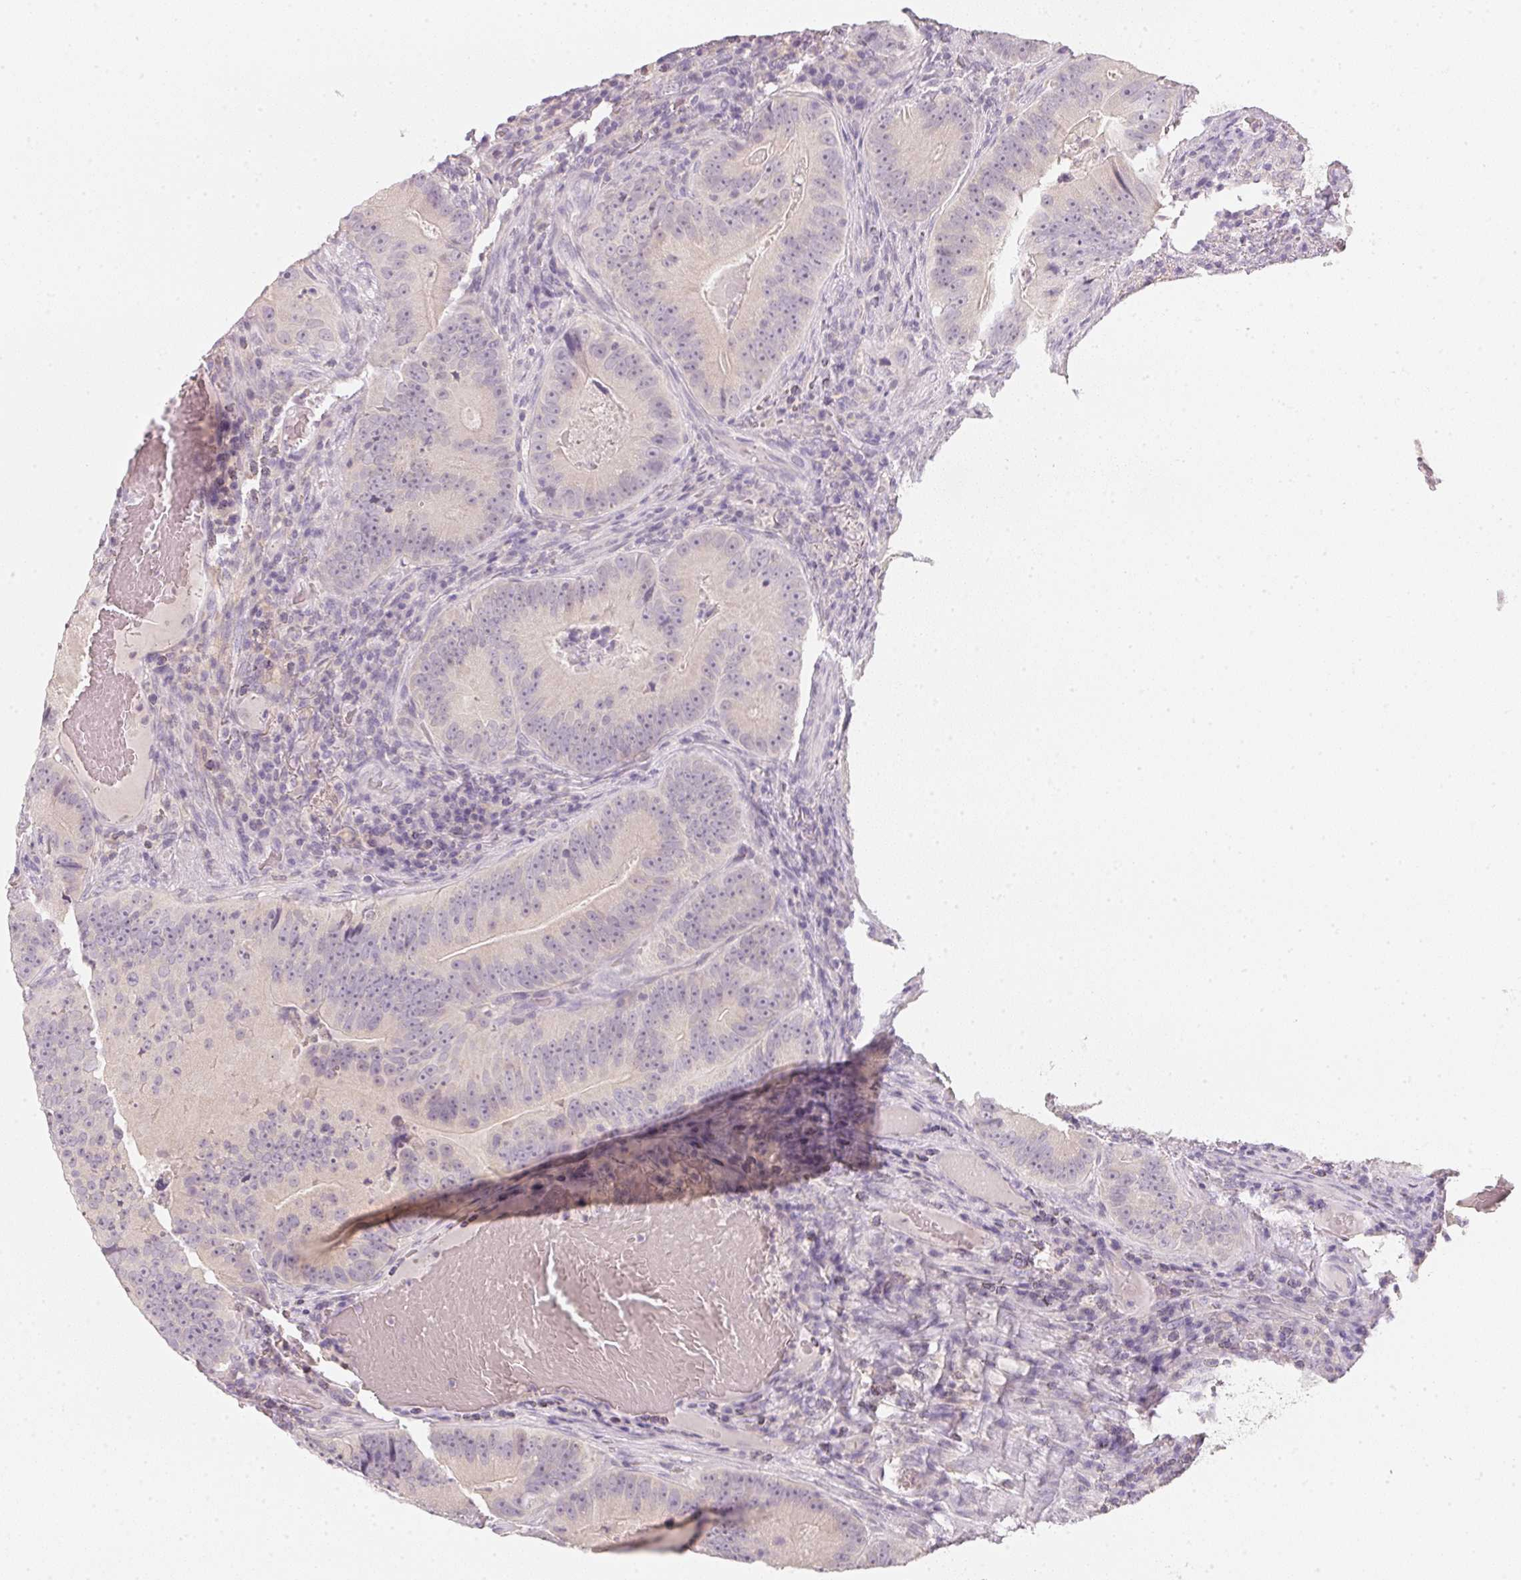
{"staining": {"intensity": "negative", "quantity": "none", "location": "none"}, "tissue": "colorectal cancer", "cell_type": "Tumor cells", "image_type": "cancer", "snomed": [{"axis": "morphology", "description": "Adenocarcinoma, NOS"}, {"axis": "topography", "description": "Colon"}], "caption": "Immunohistochemical staining of human colorectal cancer reveals no significant staining in tumor cells. Brightfield microscopy of IHC stained with DAB (brown) and hematoxylin (blue), captured at high magnification.", "gene": "CFAP276", "patient": {"sex": "female", "age": 86}}